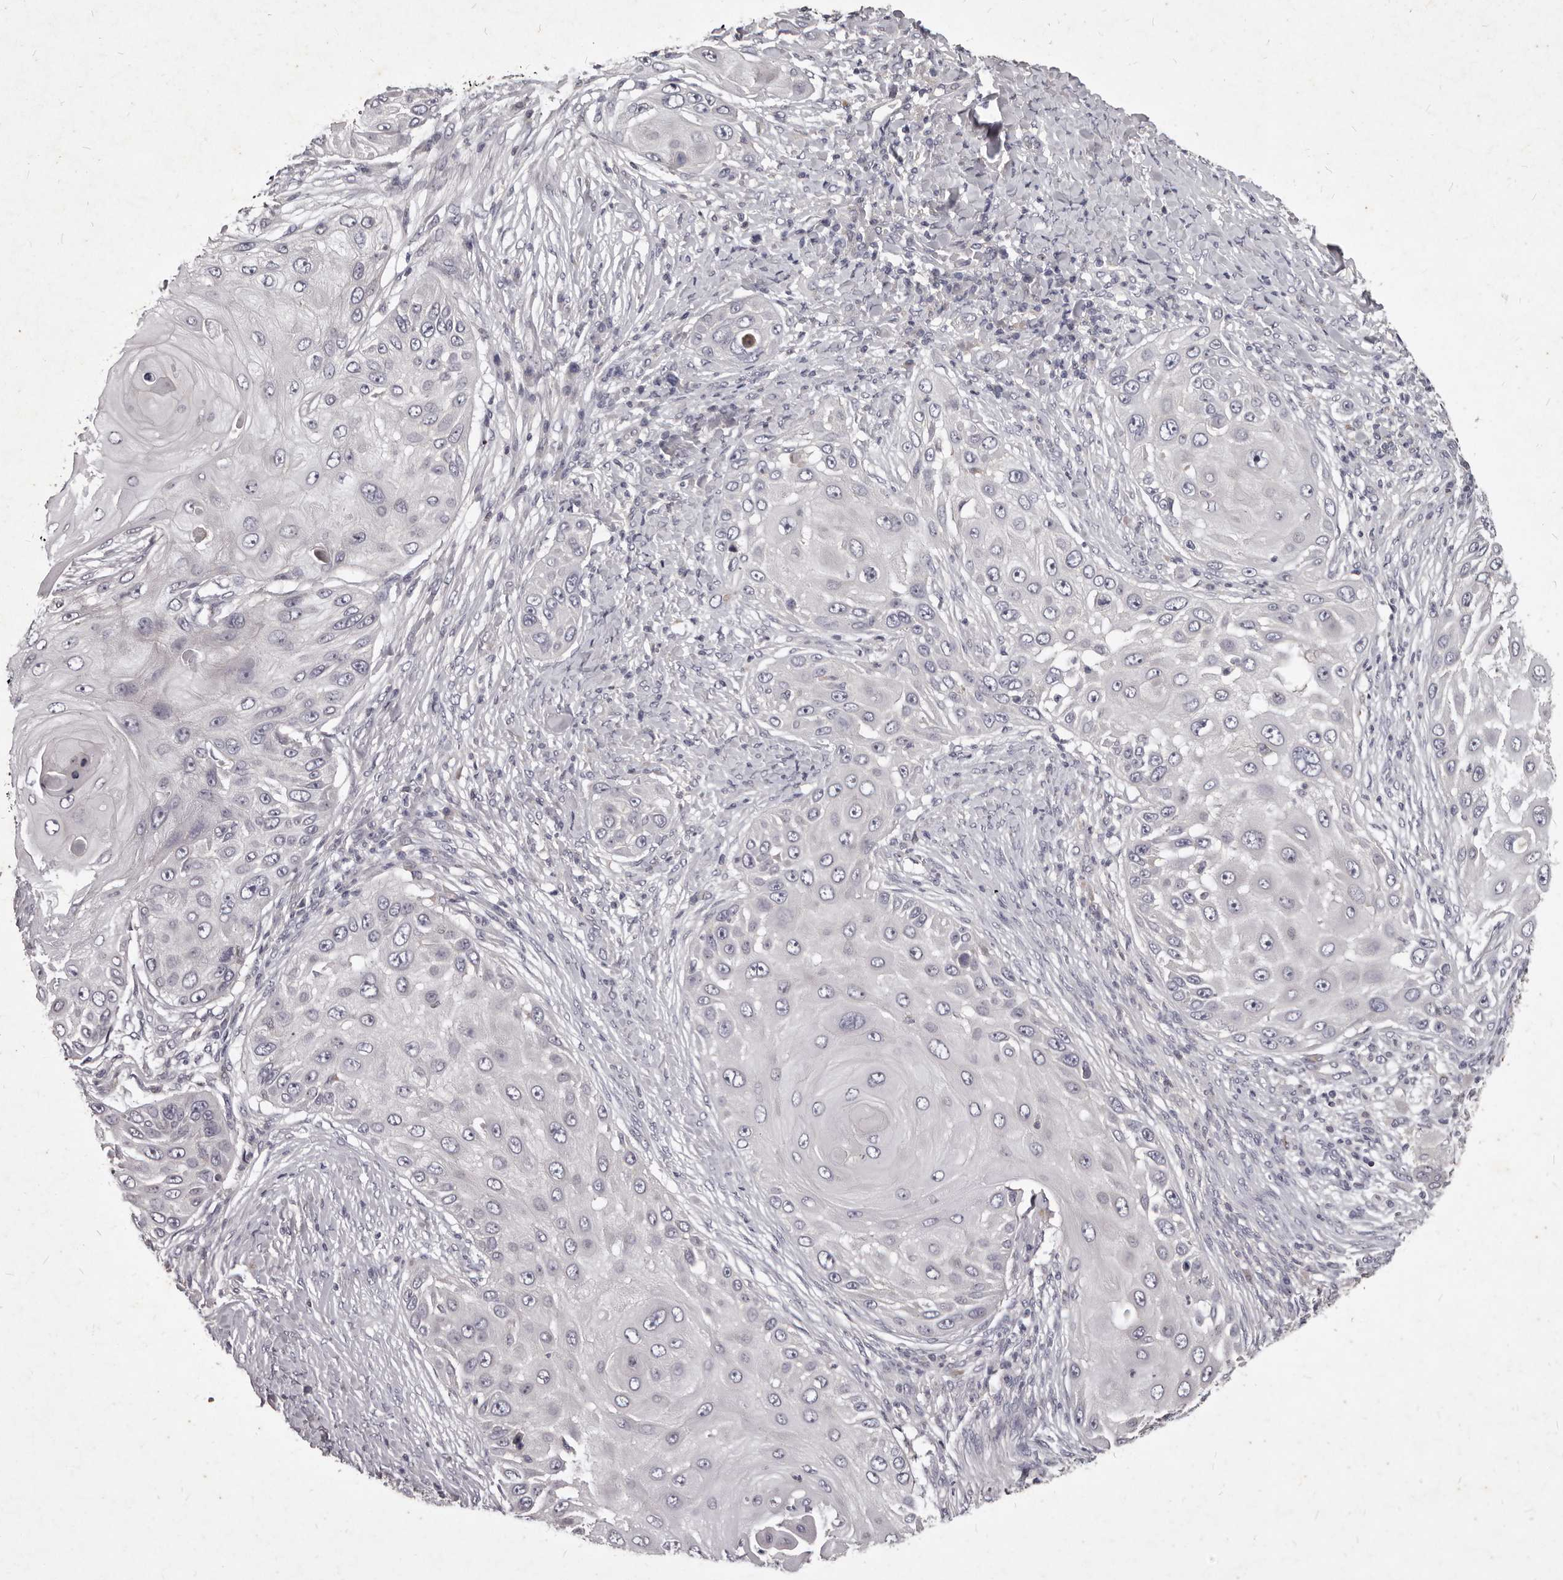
{"staining": {"intensity": "negative", "quantity": "none", "location": "none"}, "tissue": "skin cancer", "cell_type": "Tumor cells", "image_type": "cancer", "snomed": [{"axis": "morphology", "description": "Squamous cell carcinoma, NOS"}, {"axis": "topography", "description": "Skin"}], "caption": "The immunohistochemistry (IHC) photomicrograph has no significant staining in tumor cells of skin squamous cell carcinoma tissue. (DAB (3,3'-diaminobenzidine) IHC with hematoxylin counter stain).", "gene": "GPRC5C", "patient": {"sex": "female", "age": 44}}